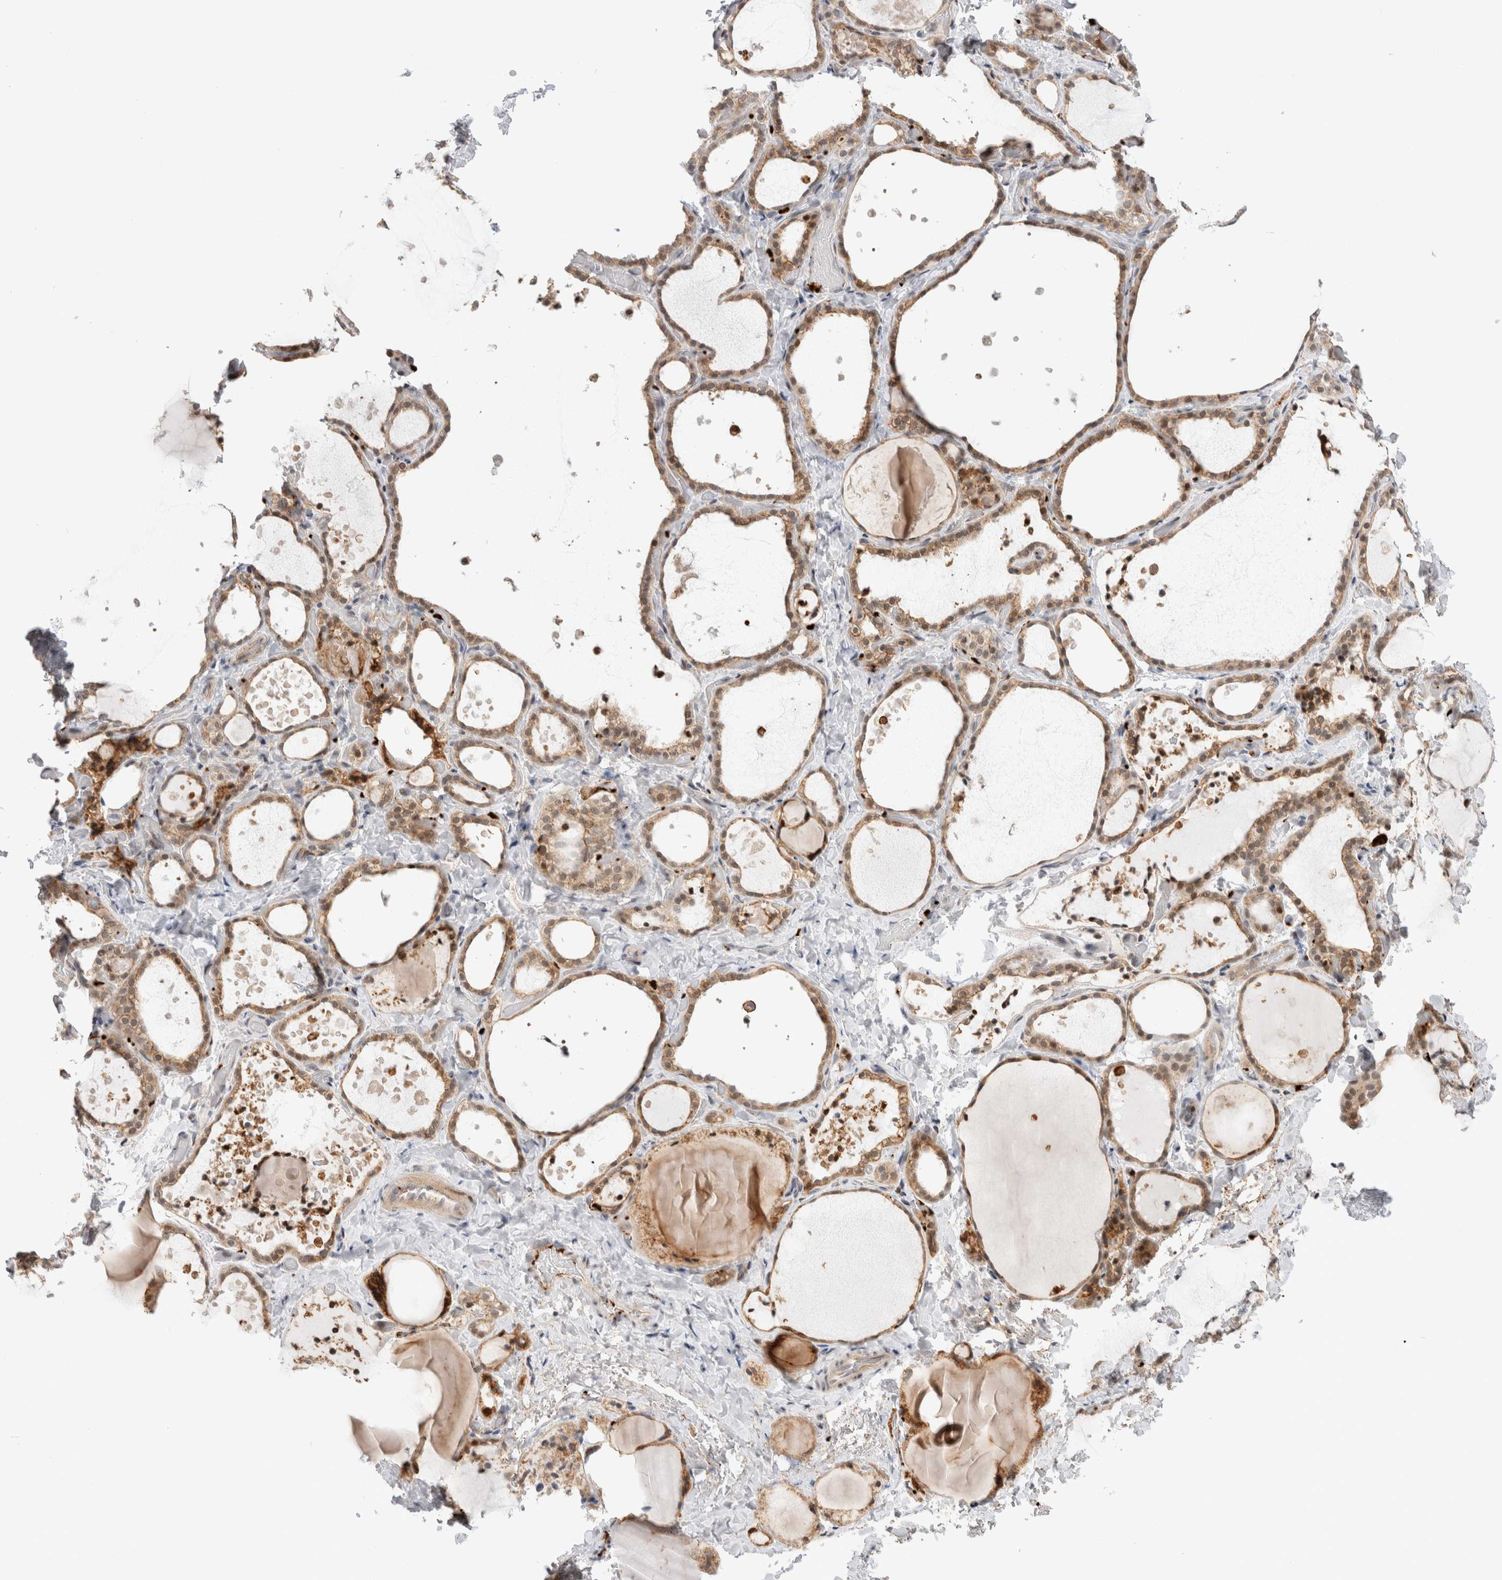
{"staining": {"intensity": "moderate", "quantity": ">75%", "location": "cytoplasmic/membranous"}, "tissue": "thyroid gland", "cell_type": "Glandular cells", "image_type": "normal", "snomed": [{"axis": "morphology", "description": "Normal tissue, NOS"}, {"axis": "topography", "description": "Thyroid gland"}], "caption": "This photomicrograph shows IHC staining of benign human thyroid gland, with medium moderate cytoplasmic/membranous staining in approximately >75% of glandular cells.", "gene": "VPS28", "patient": {"sex": "female", "age": 44}}